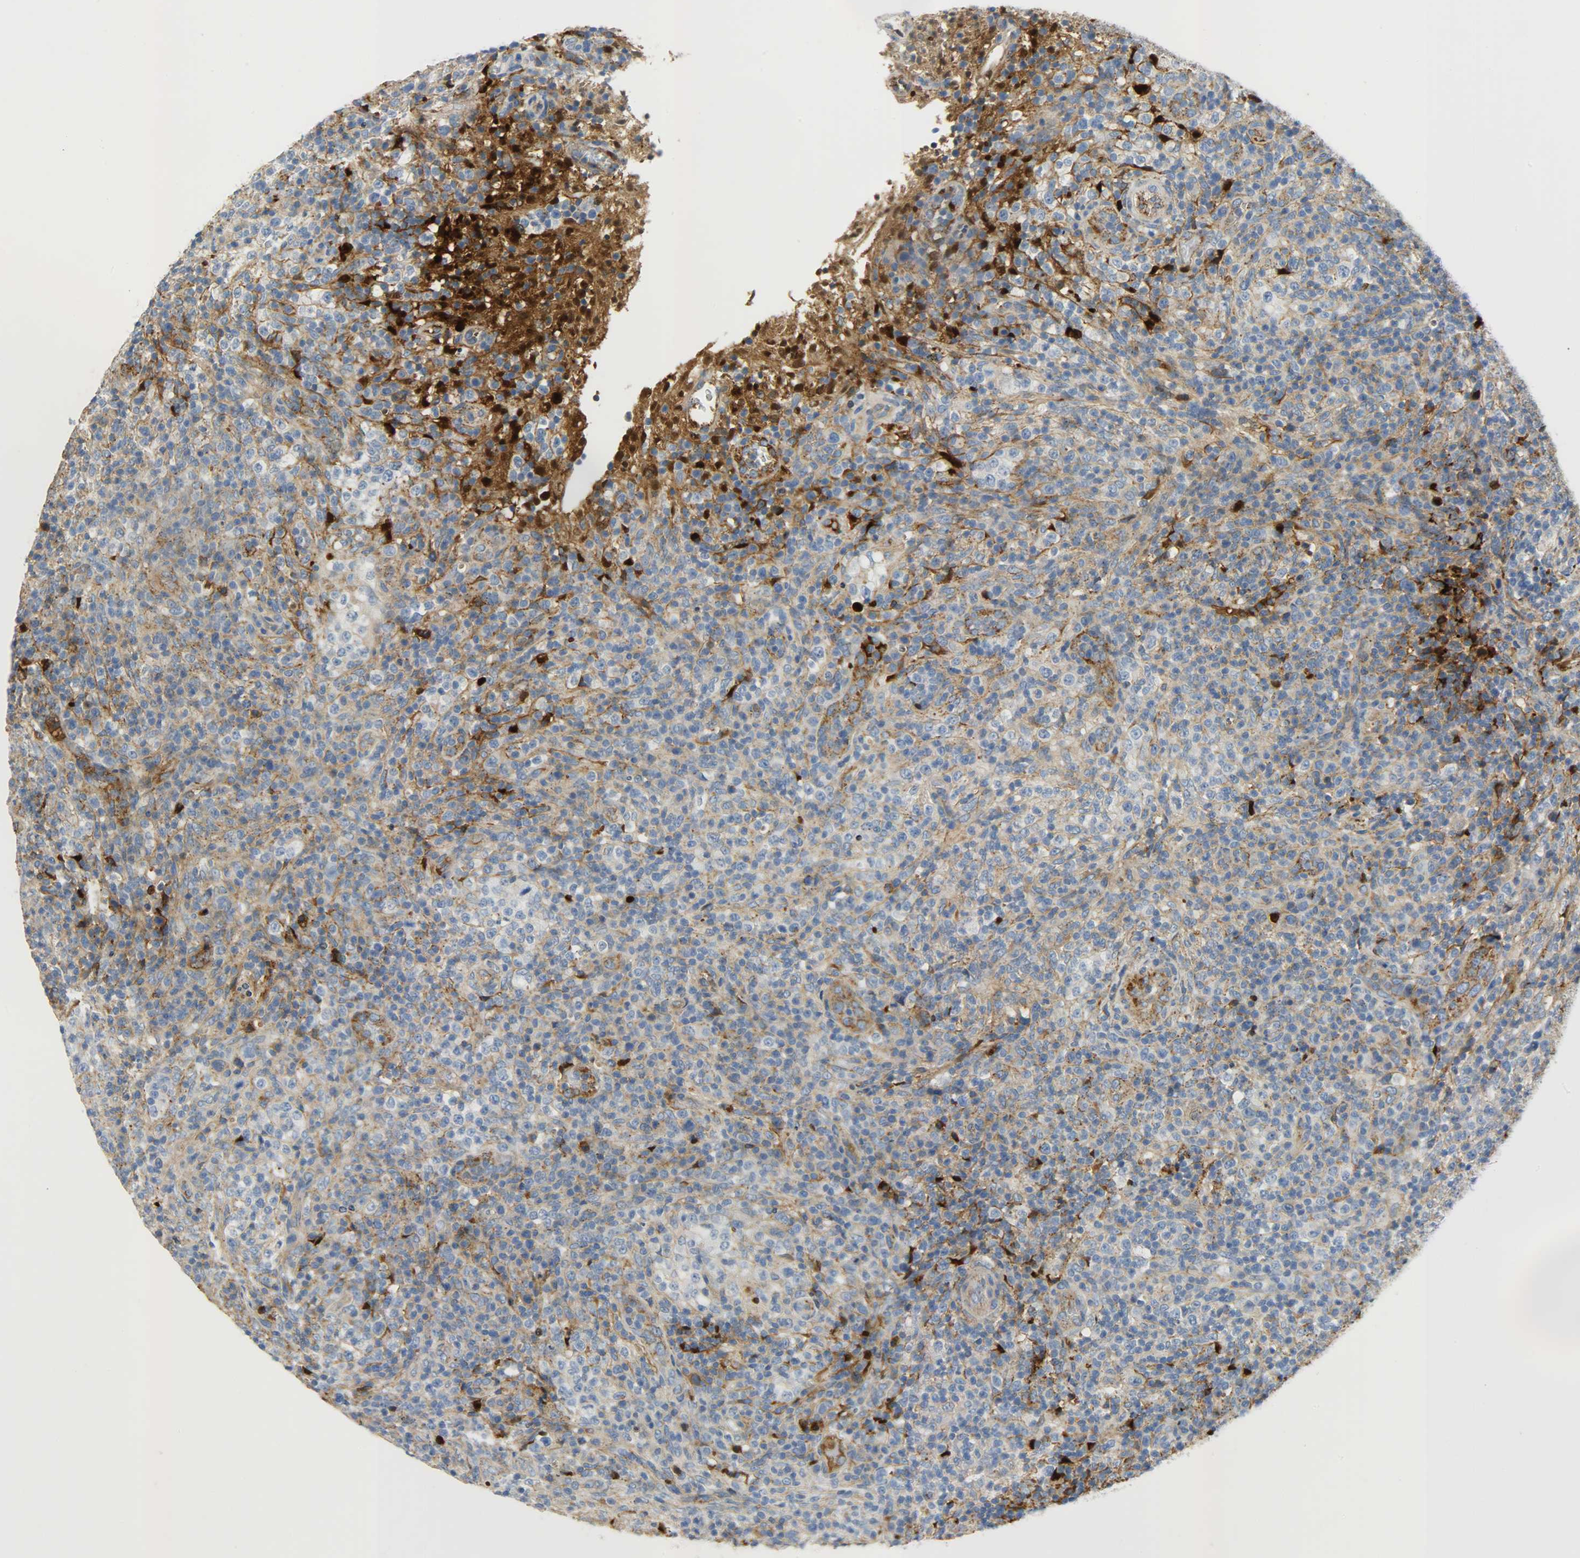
{"staining": {"intensity": "moderate", "quantity": ">75%", "location": "cytoplasmic/membranous"}, "tissue": "lymphoma", "cell_type": "Tumor cells", "image_type": "cancer", "snomed": [{"axis": "morphology", "description": "Malignant lymphoma, non-Hodgkin's type, High grade"}, {"axis": "topography", "description": "Lymph node"}], "caption": "IHC micrograph of malignant lymphoma, non-Hodgkin's type (high-grade) stained for a protein (brown), which reveals medium levels of moderate cytoplasmic/membranous positivity in approximately >75% of tumor cells.", "gene": "CRP", "patient": {"sex": "female", "age": 76}}